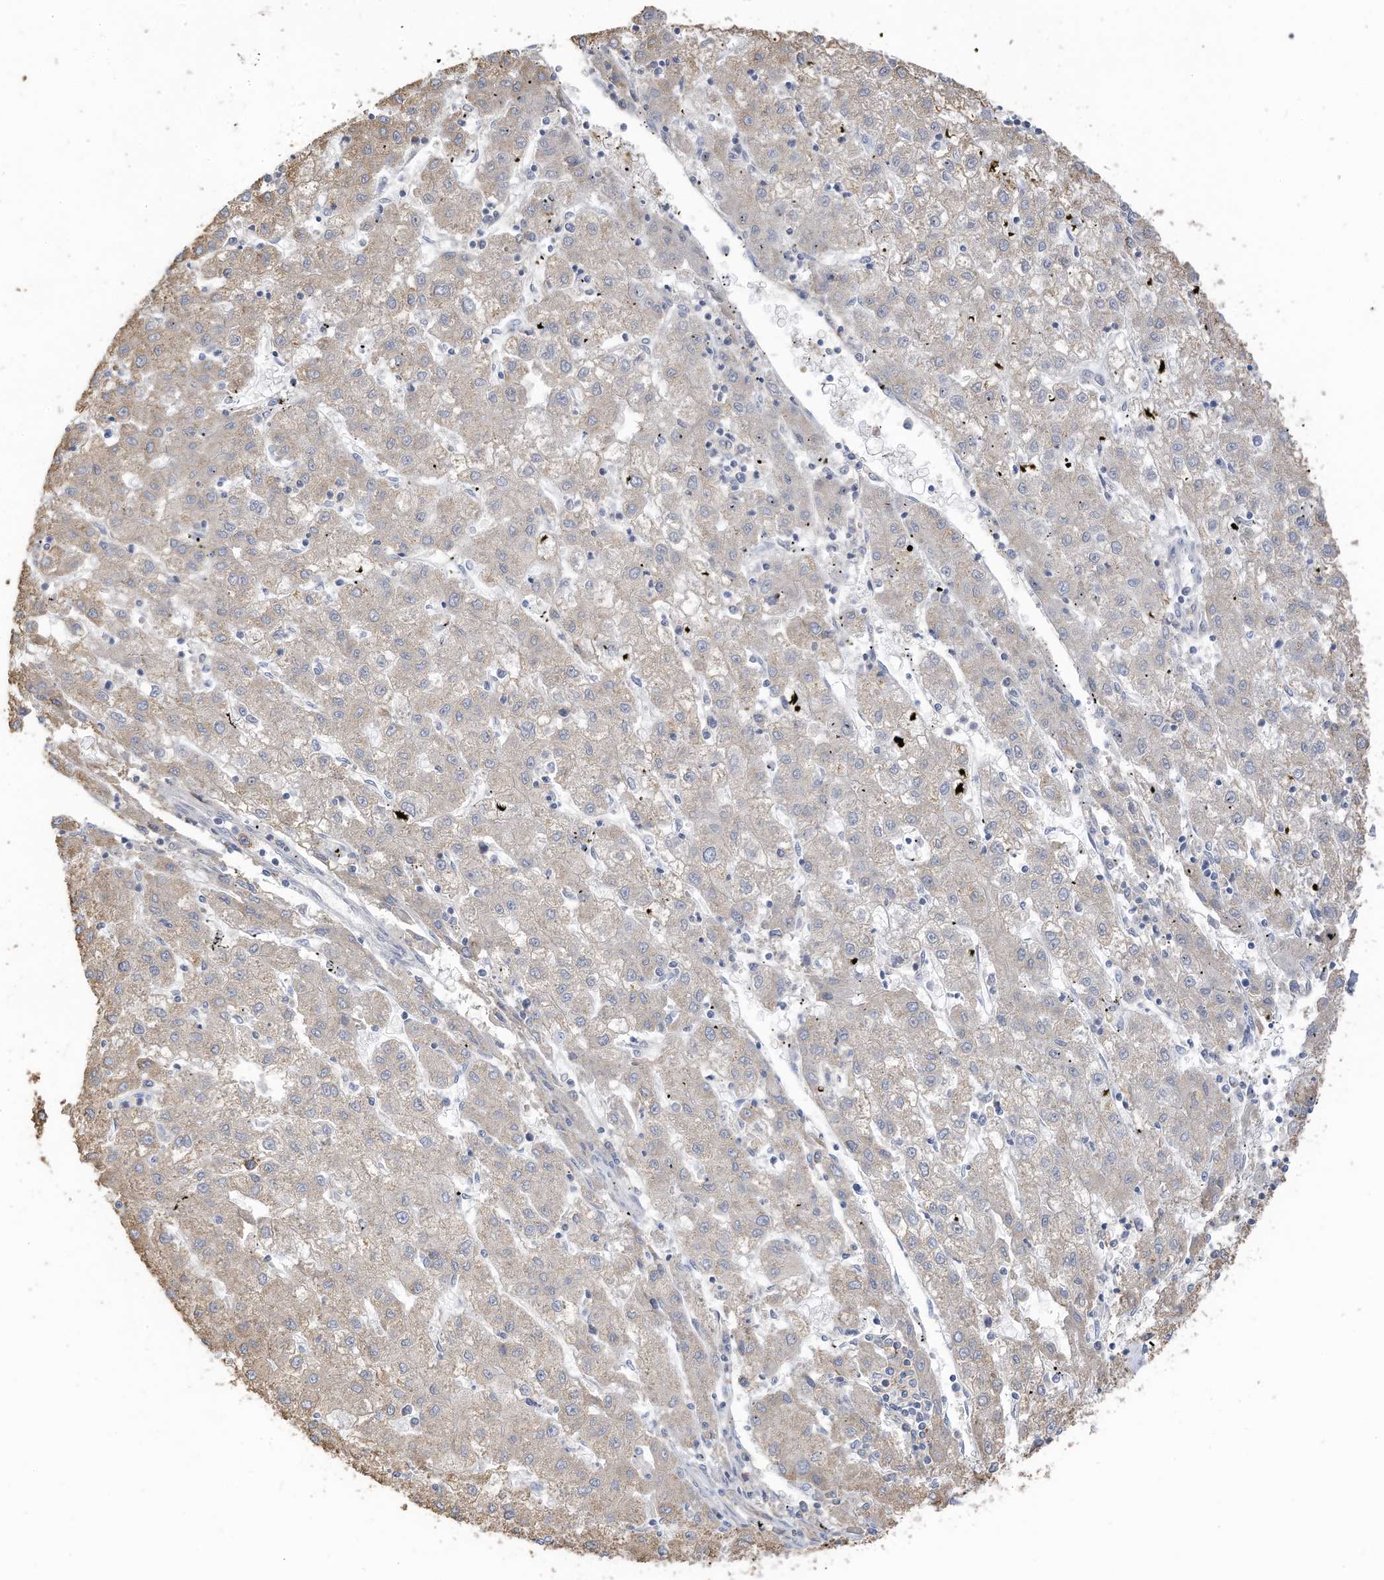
{"staining": {"intensity": "negative", "quantity": "none", "location": "none"}, "tissue": "liver cancer", "cell_type": "Tumor cells", "image_type": "cancer", "snomed": [{"axis": "morphology", "description": "Carcinoma, Hepatocellular, NOS"}, {"axis": "topography", "description": "Liver"}], "caption": "Protein analysis of liver cancer (hepatocellular carcinoma) reveals no significant positivity in tumor cells.", "gene": "SLC1A5", "patient": {"sex": "male", "age": 72}}